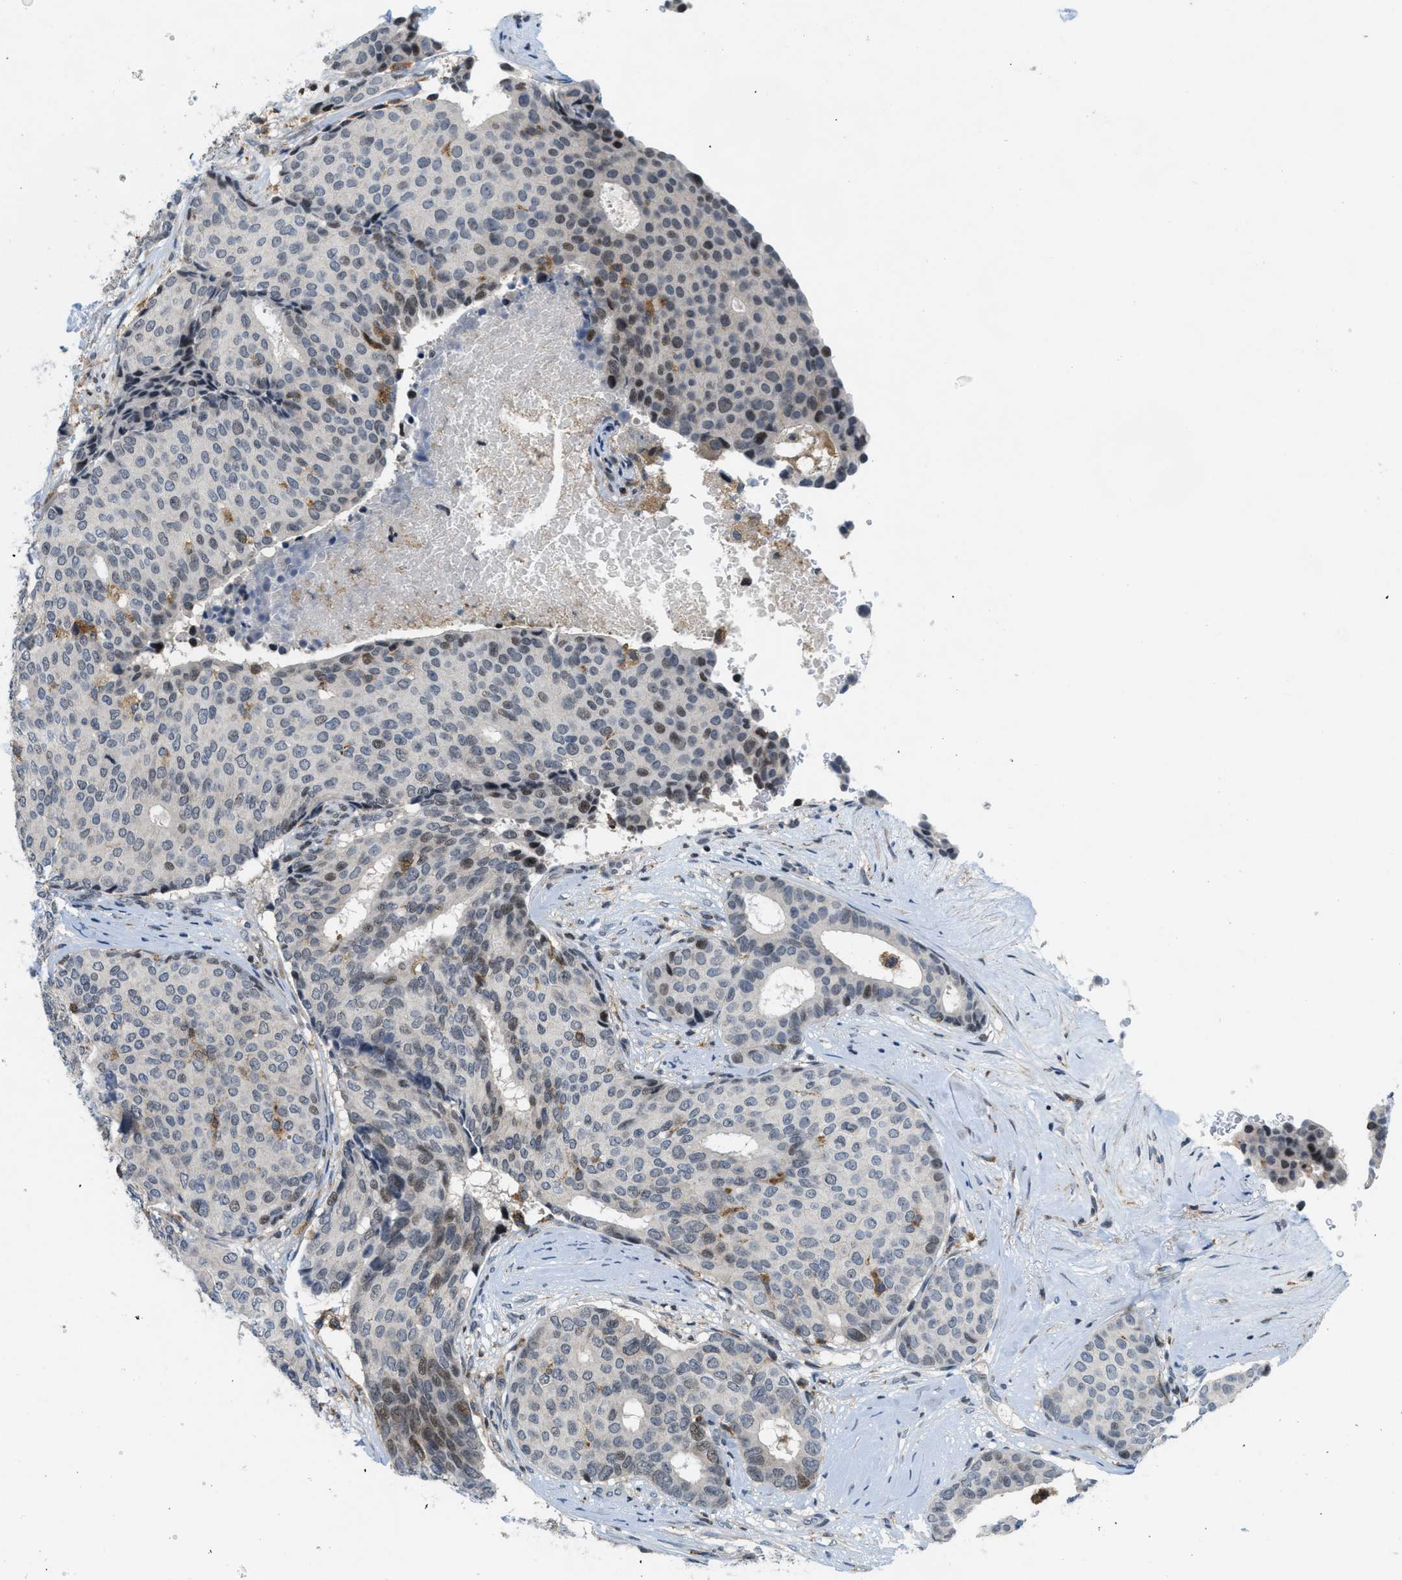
{"staining": {"intensity": "moderate", "quantity": "<25%", "location": "nuclear"}, "tissue": "breast cancer", "cell_type": "Tumor cells", "image_type": "cancer", "snomed": [{"axis": "morphology", "description": "Duct carcinoma"}, {"axis": "topography", "description": "Breast"}], "caption": "Human intraductal carcinoma (breast) stained with a protein marker exhibits moderate staining in tumor cells.", "gene": "ING1", "patient": {"sex": "female", "age": 75}}